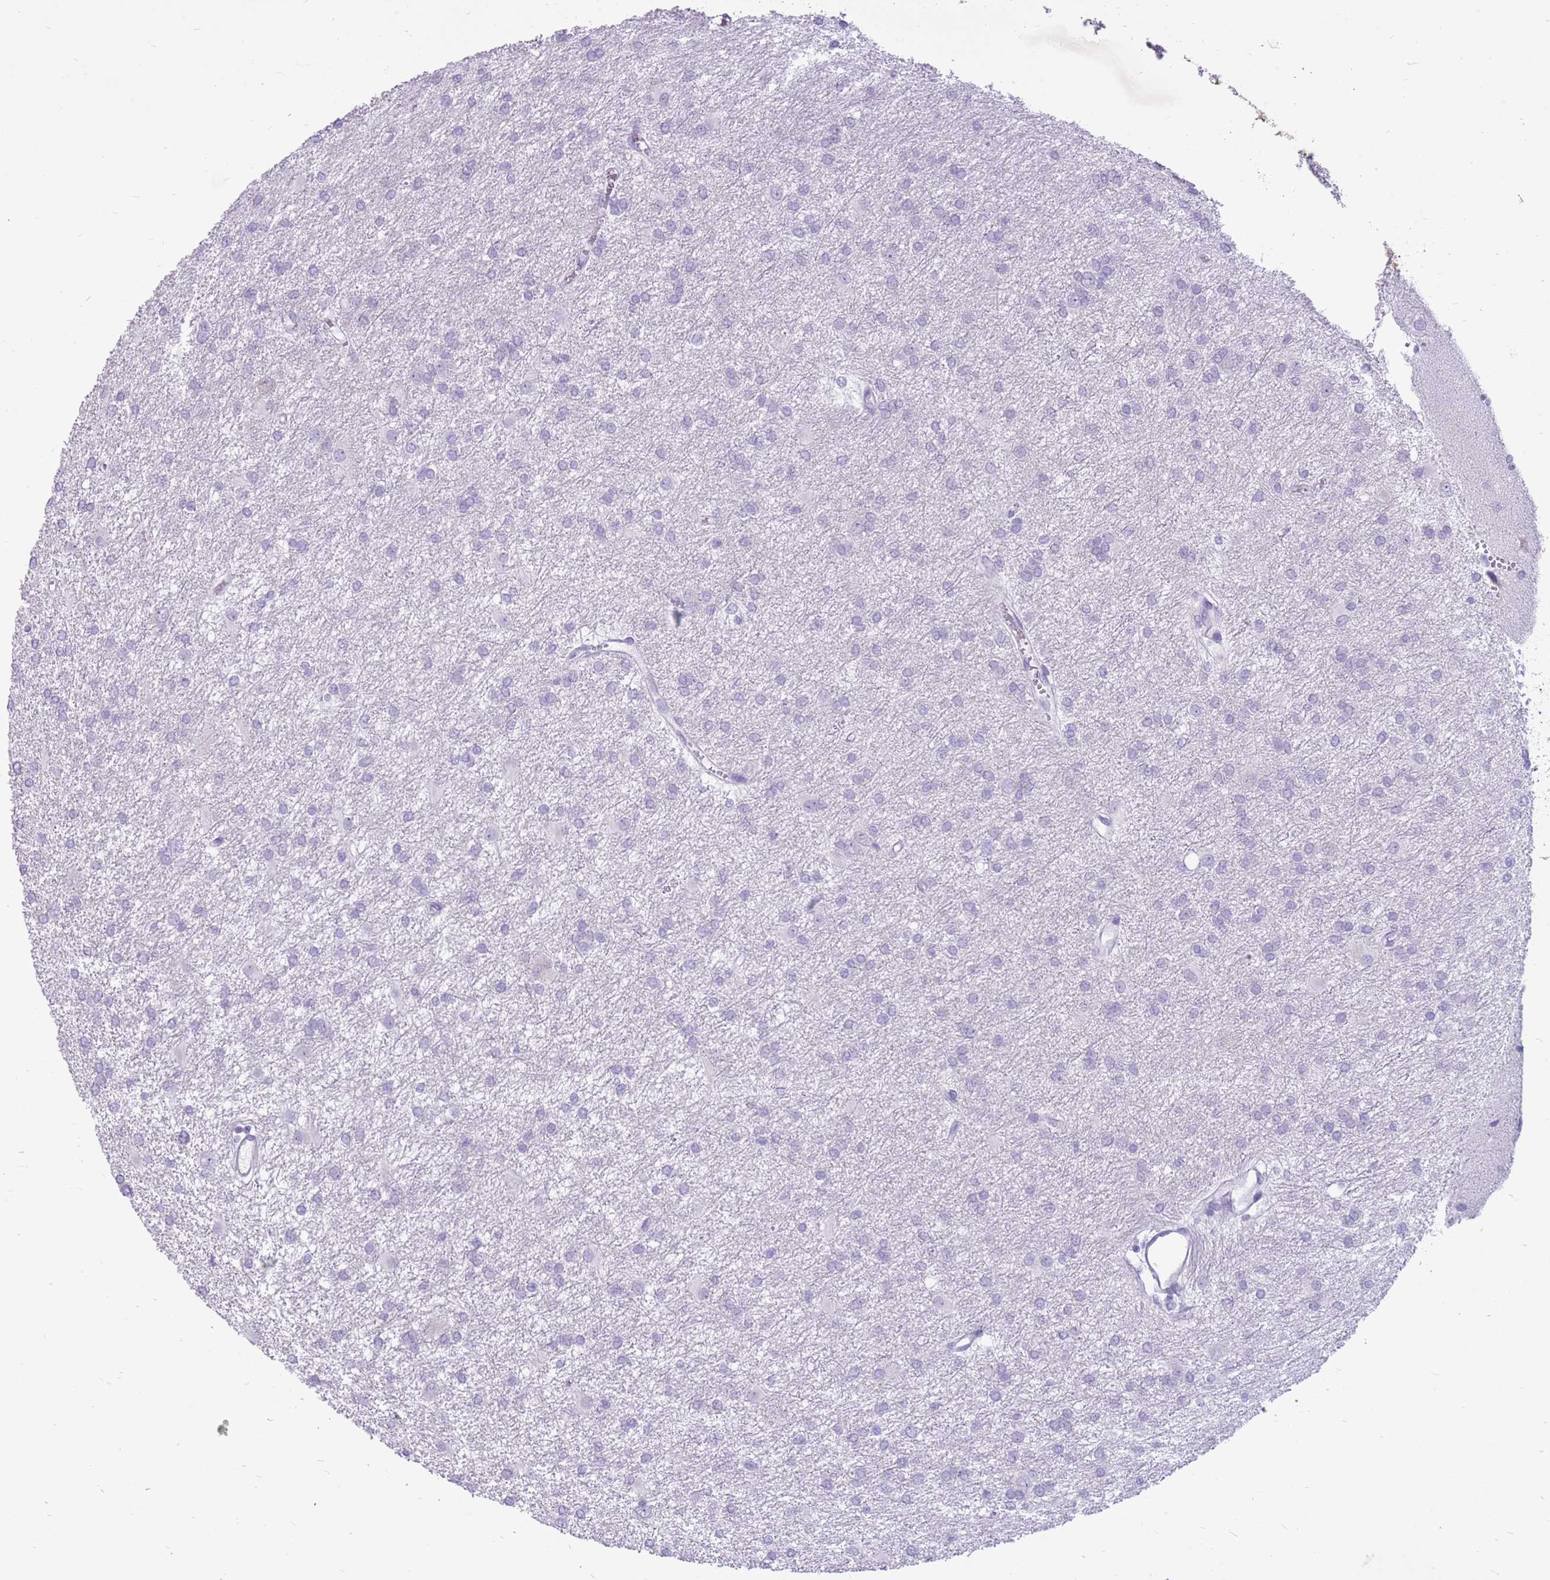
{"staining": {"intensity": "negative", "quantity": "none", "location": "none"}, "tissue": "glioma", "cell_type": "Tumor cells", "image_type": "cancer", "snomed": [{"axis": "morphology", "description": "Glioma, malignant, High grade"}, {"axis": "topography", "description": "Brain"}], "caption": "This is an immunohistochemistry (IHC) photomicrograph of human glioma. There is no expression in tumor cells.", "gene": "ZNF425", "patient": {"sex": "female", "age": 50}}